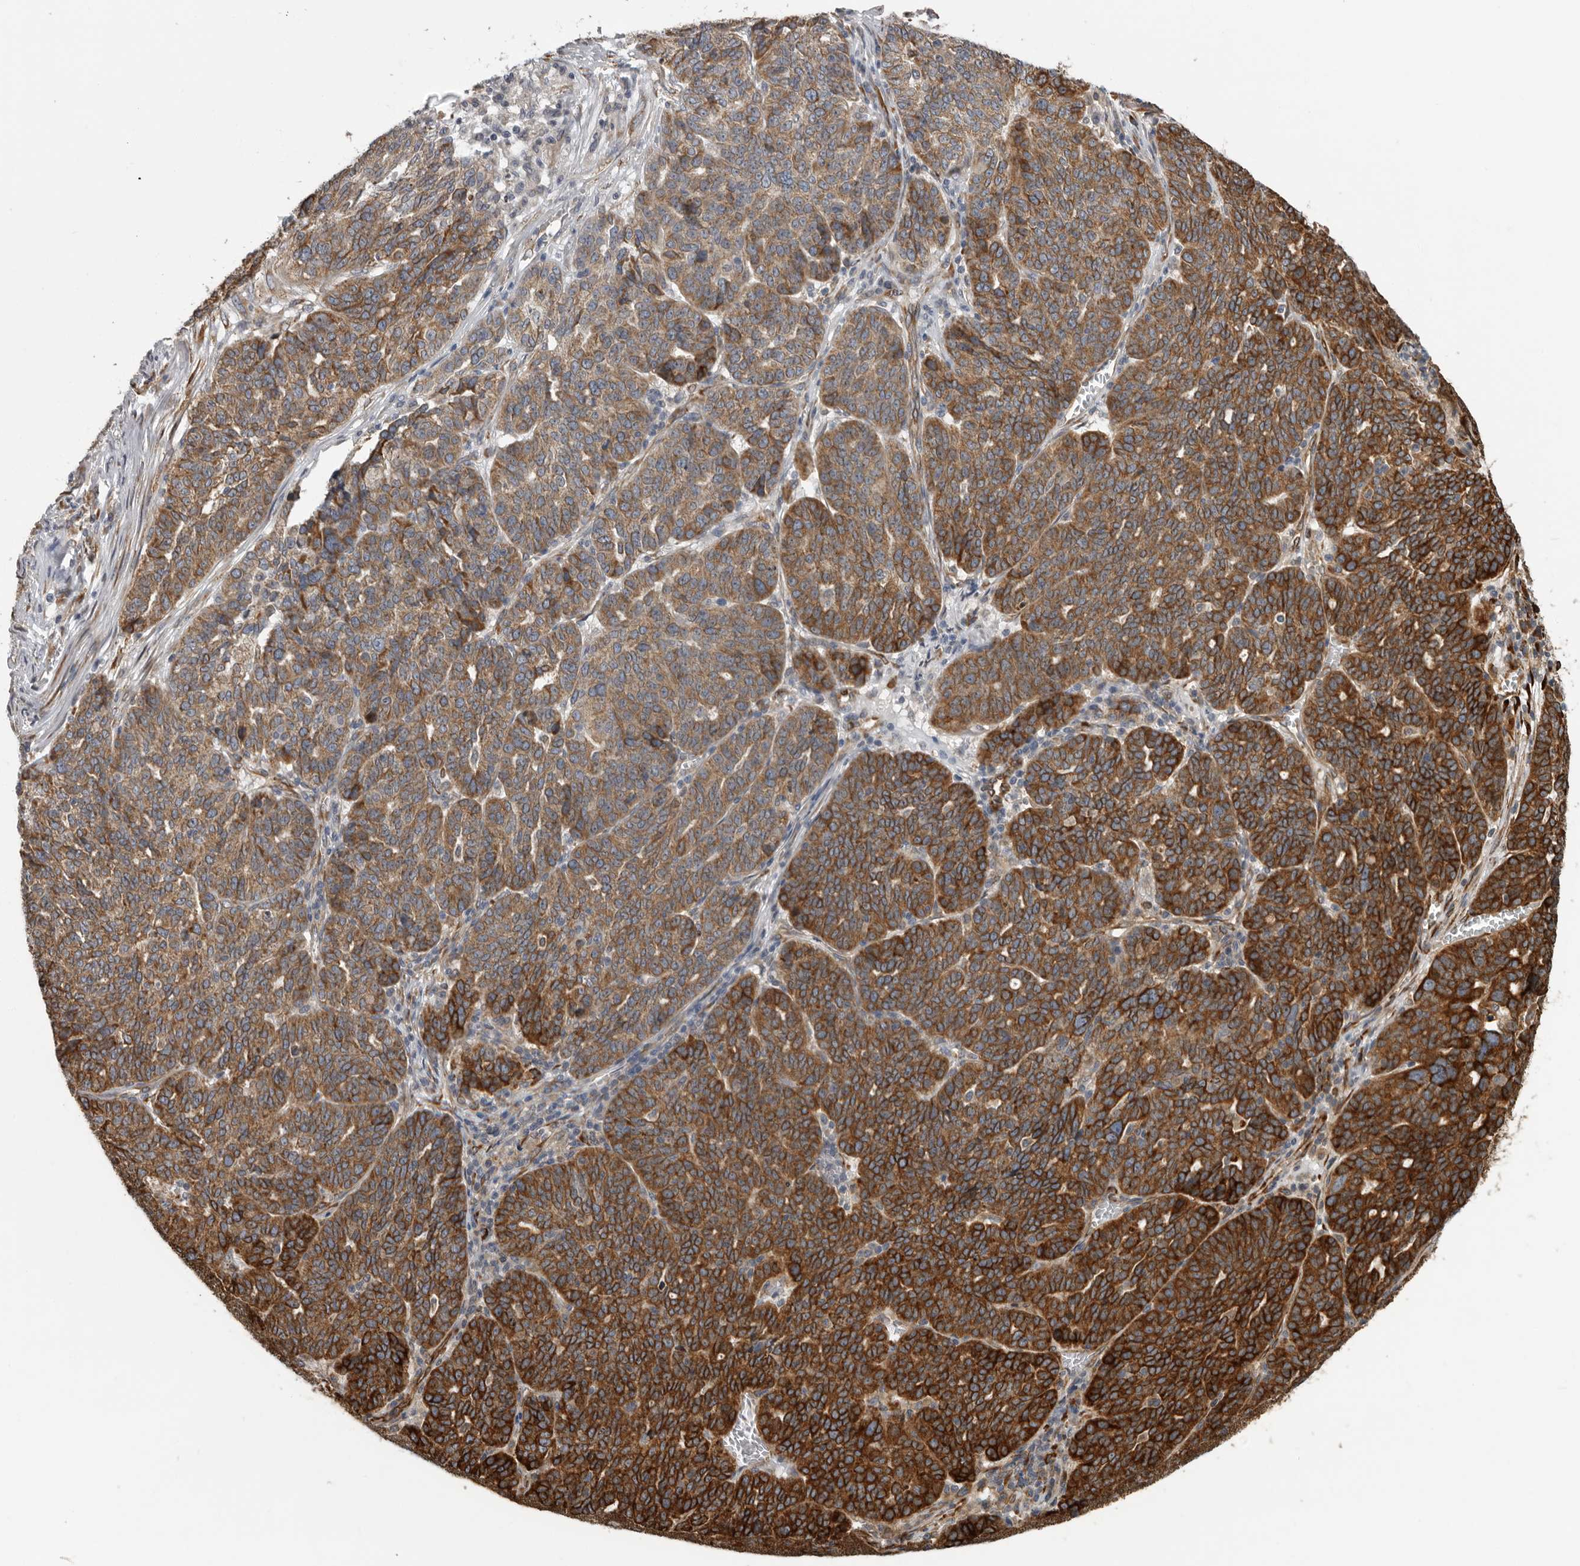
{"staining": {"intensity": "strong", "quantity": ">75%", "location": "cytoplasmic/membranous"}, "tissue": "ovarian cancer", "cell_type": "Tumor cells", "image_type": "cancer", "snomed": [{"axis": "morphology", "description": "Cystadenocarcinoma, serous, NOS"}, {"axis": "topography", "description": "Ovary"}], "caption": "An image of human ovarian serous cystadenocarcinoma stained for a protein exhibits strong cytoplasmic/membranous brown staining in tumor cells. (IHC, brightfield microscopy, high magnification).", "gene": "CEP350", "patient": {"sex": "female", "age": 59}}